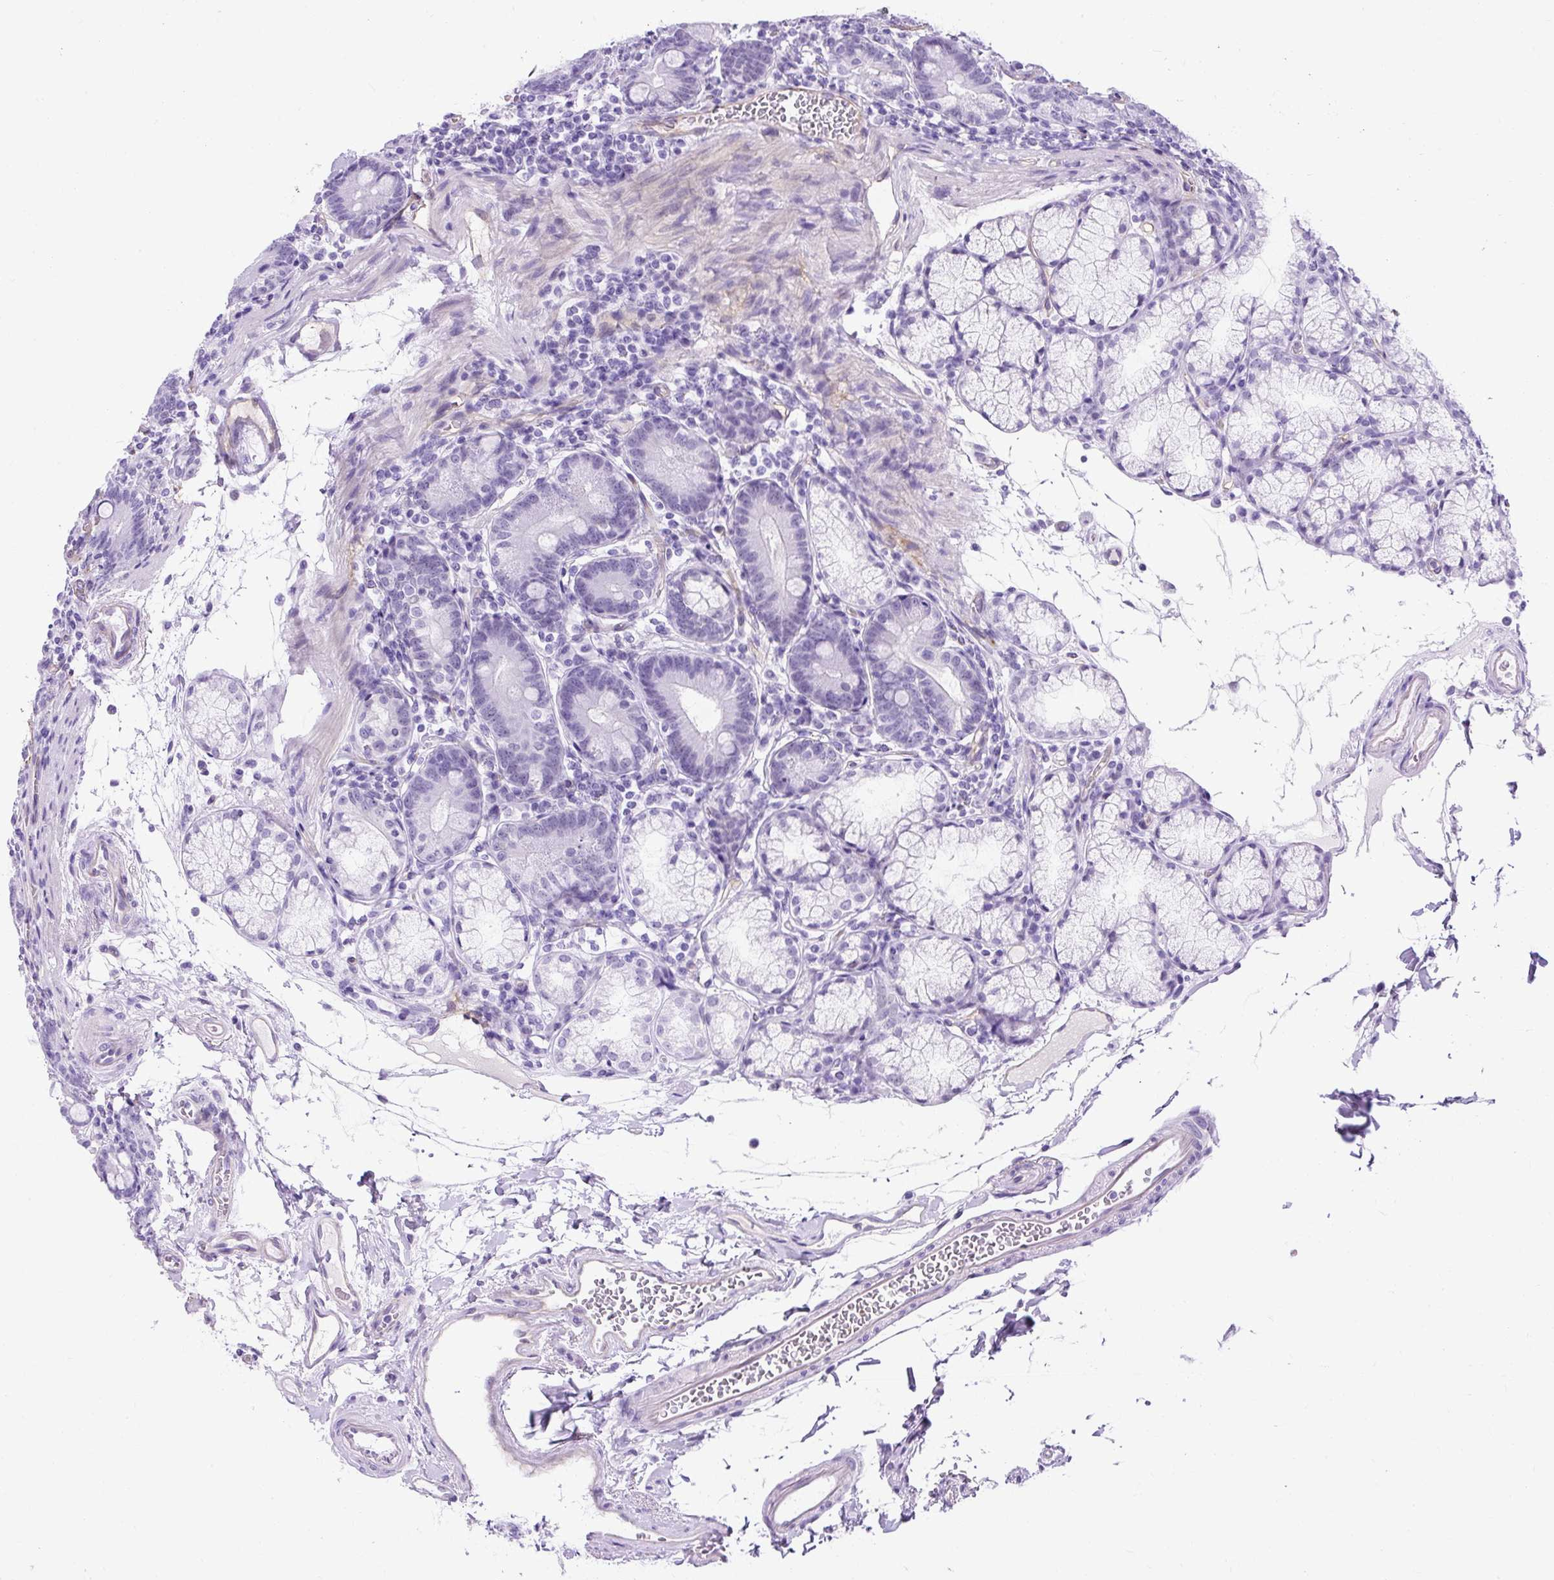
{"staining": {"intensity": "negative", "quantity": "none", "location": "none"}, "tissue": "duodenum", "cell_type": "Glandular cells", "image_type": "normal", "snomed": [{"axis": "morphology", "description": "Normal tissue, NOS"}, {"axis": "topography", "description": "Duodenum"}], "caption": "Unremarkable duodenum was stained to show a protein in brown. There is no significant positivity in glandular cells. The staining was performed using DAB to visualize the protein expression in brown, while the nuclei were stained in blue with hematoxylin (Magnification: 20x).", "gene": "KRT12", "patient": {"sex": "female", "age": 67}}